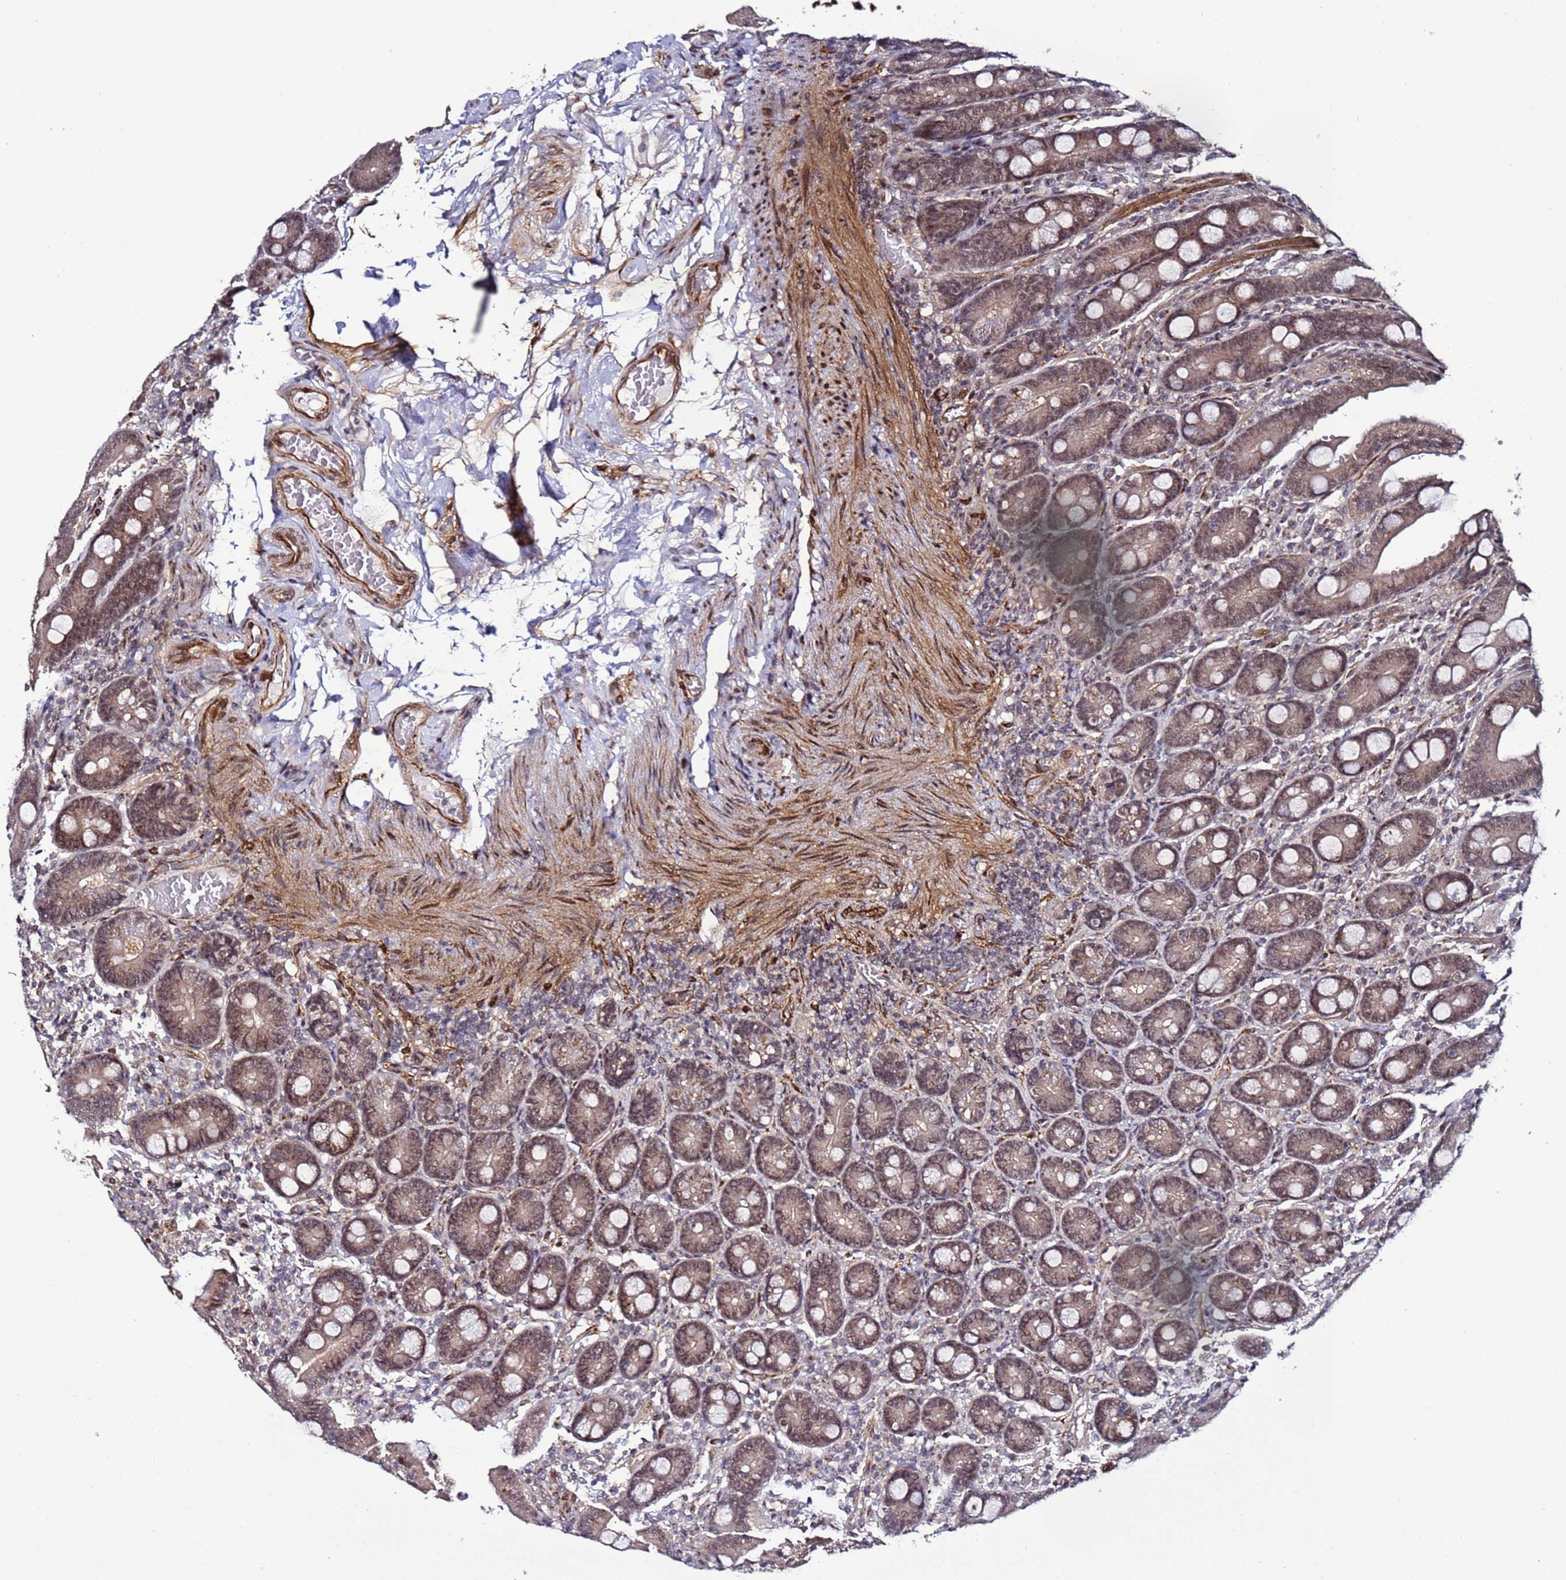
{"staining": {"intensity": "moderate", "quantity": ">75%", "location": "cytoplasmic/membranous,nuclear"}, "tissue": "duodenum", "cell_type": "Glandular cells", "image_type": "normal", "snomed": [{"axis": "morphology", "description": "Normal tissue, NOS"}, {"axis": "topography", "description": "Duodenum"}], "caption": "The photomicrograph reveals staining of unremarkable duodenum, revealing moderate cytoplasmic/membranous,nuclear protein expression (brown color) within glandular cells. The staining was performed using DAB to visualize the protein expression in brown, while the nuclei were stained in blue with hematoxylin (Magnification: 20x).", "gene": "POLR2D", "patient": {"sex": "female", "age": 62}}